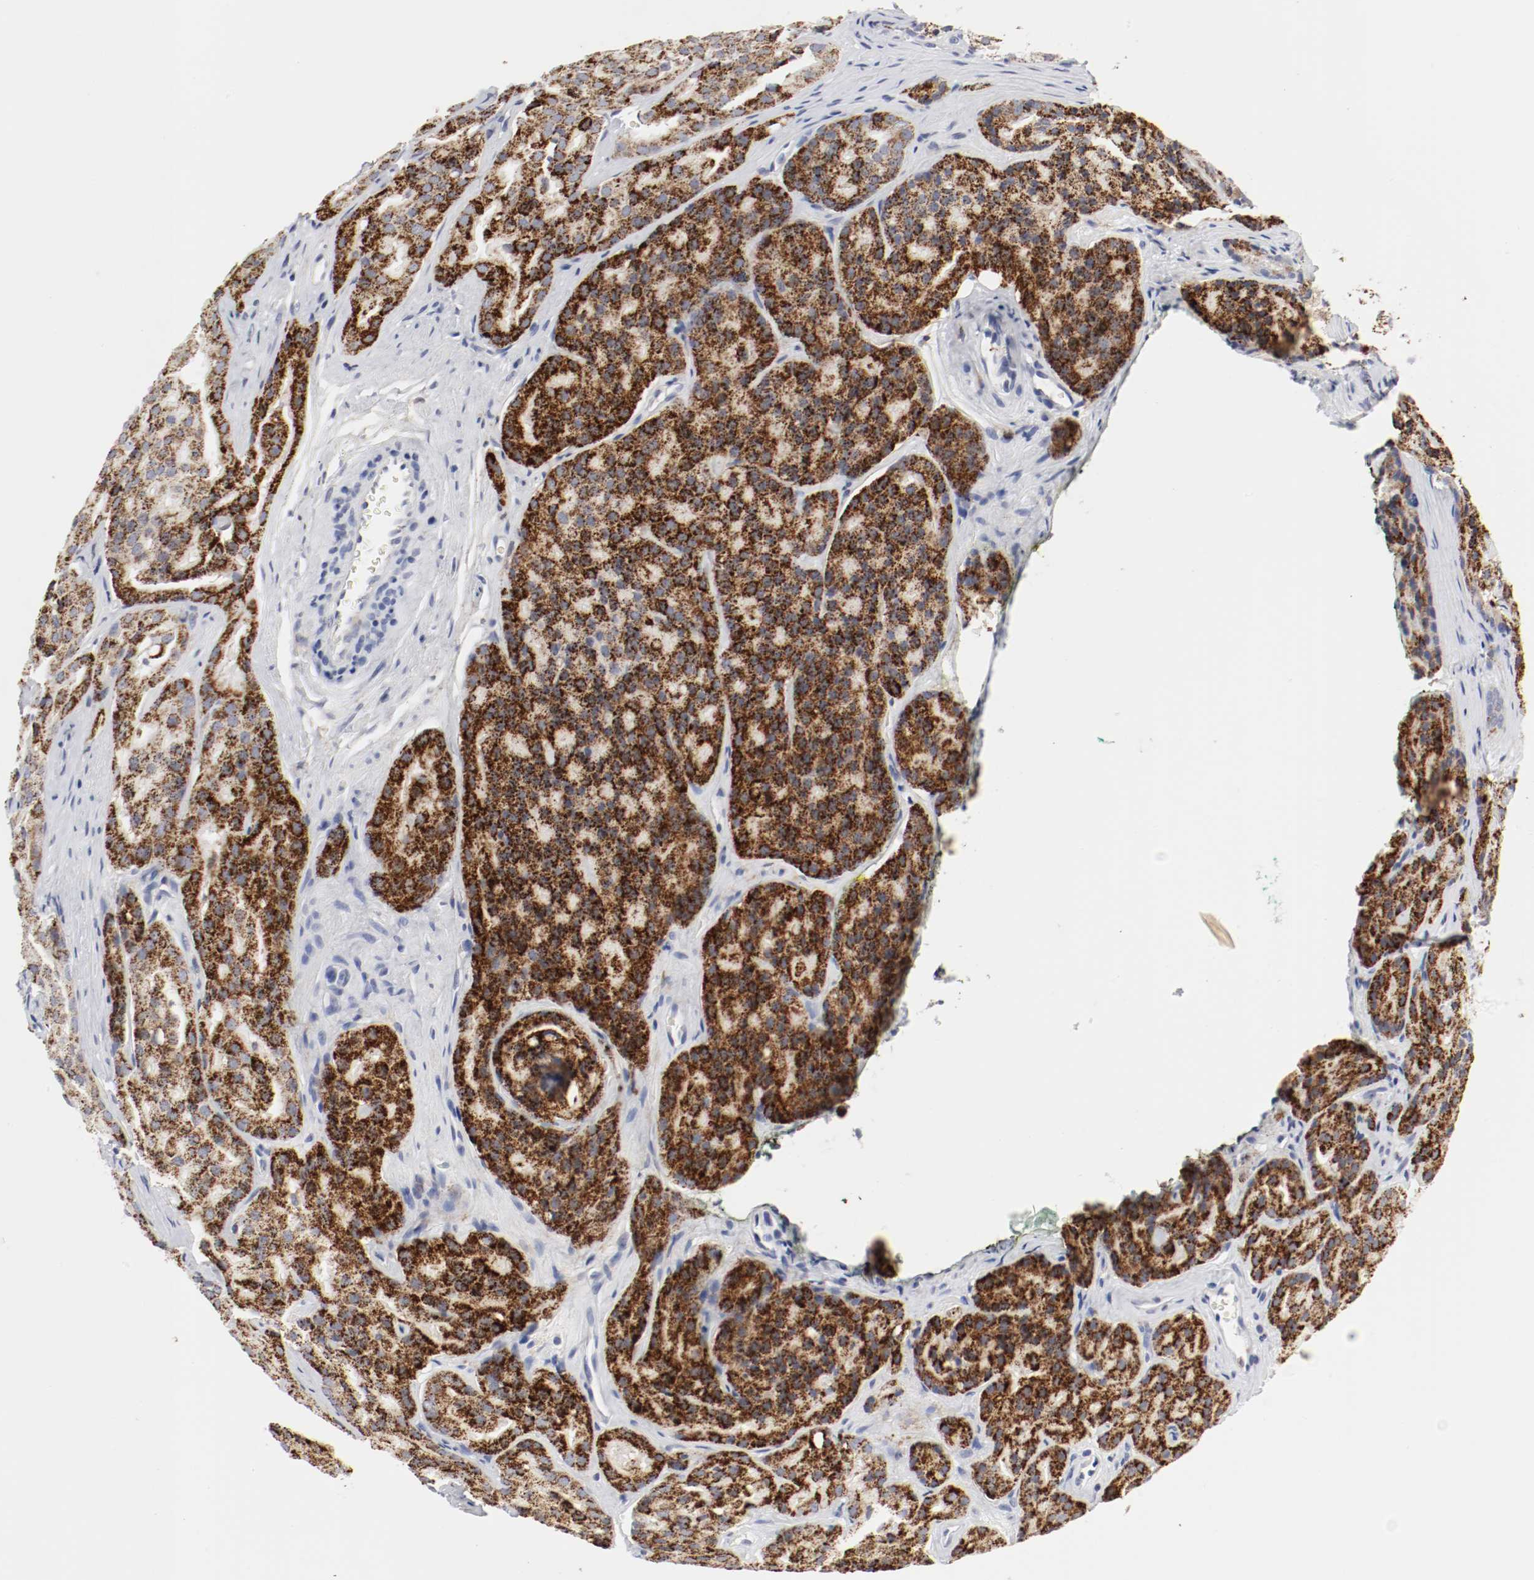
{"staining": {"intensity": "strong", "quantity": ">75%", "location": "cytoplasmic/membranous"}, "tissue": "prostate cancer", "cell_type": "Tumor cells", "image_type": "cancer", "snomed": [{"axis": "morphology", "description": "Adenocarcinoma, High grade"}, {"axis": "topography", "description": "Prostate"}], "caption": "Protein expression analysis of human prostate cancer reveals strong cytoplasmic/membranous staining in approximately >75% of tumor cells. (Stains: DAB (3,3'-diaminobenzidine) in brown, nuclei in blue, Microscopy: brightfield microscopy at high magnification).", "gene": "ITGAX", "patient": {"sex": "male", "age": 64}}